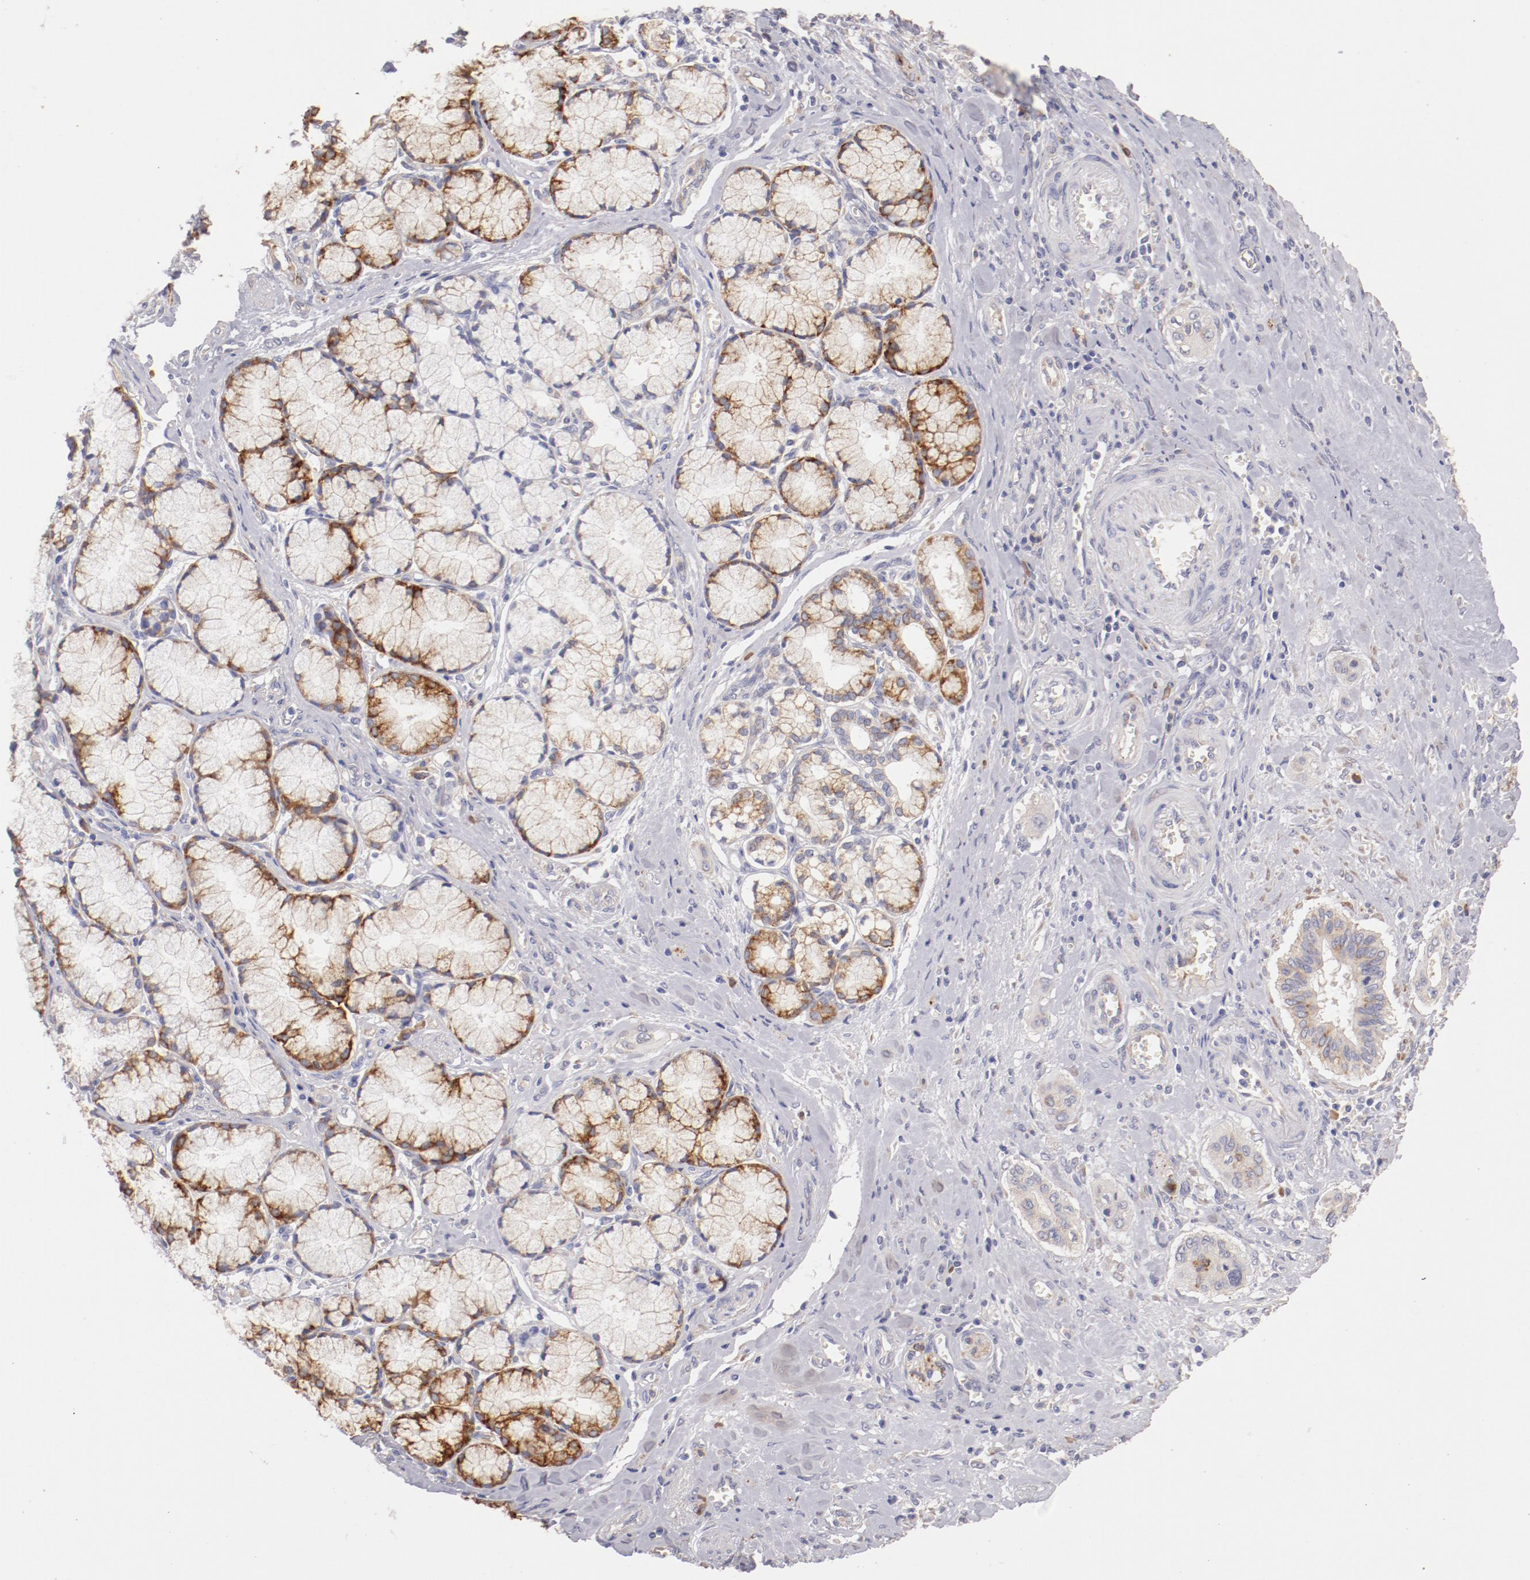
{"staining": {"intensity": "weak", "quantity": "25%-75%", "location": "cytoplasmic/membranous"}, "tissue": "pancreatic cancer", "cell_type": "Tumor cells", "image_type": "cancer", "snomed": [{"axis": "morphology", "description": "Adenocarcinoma, NOS"}, {"axis": "topography", "description": "Pancreas"}], "caption": "Tumor cells exhibit low levels of weak cytoplasmic/membranous staining in about 25%-75% of cells in adenocarcinoma (pancreatic). (DAB (3,3'-diaminobenzidine) IHC, brown staining for protein, blue staining for nuclei).", "gene": "ENTPD5", "patient": {"sex": "male", "age": 77}}